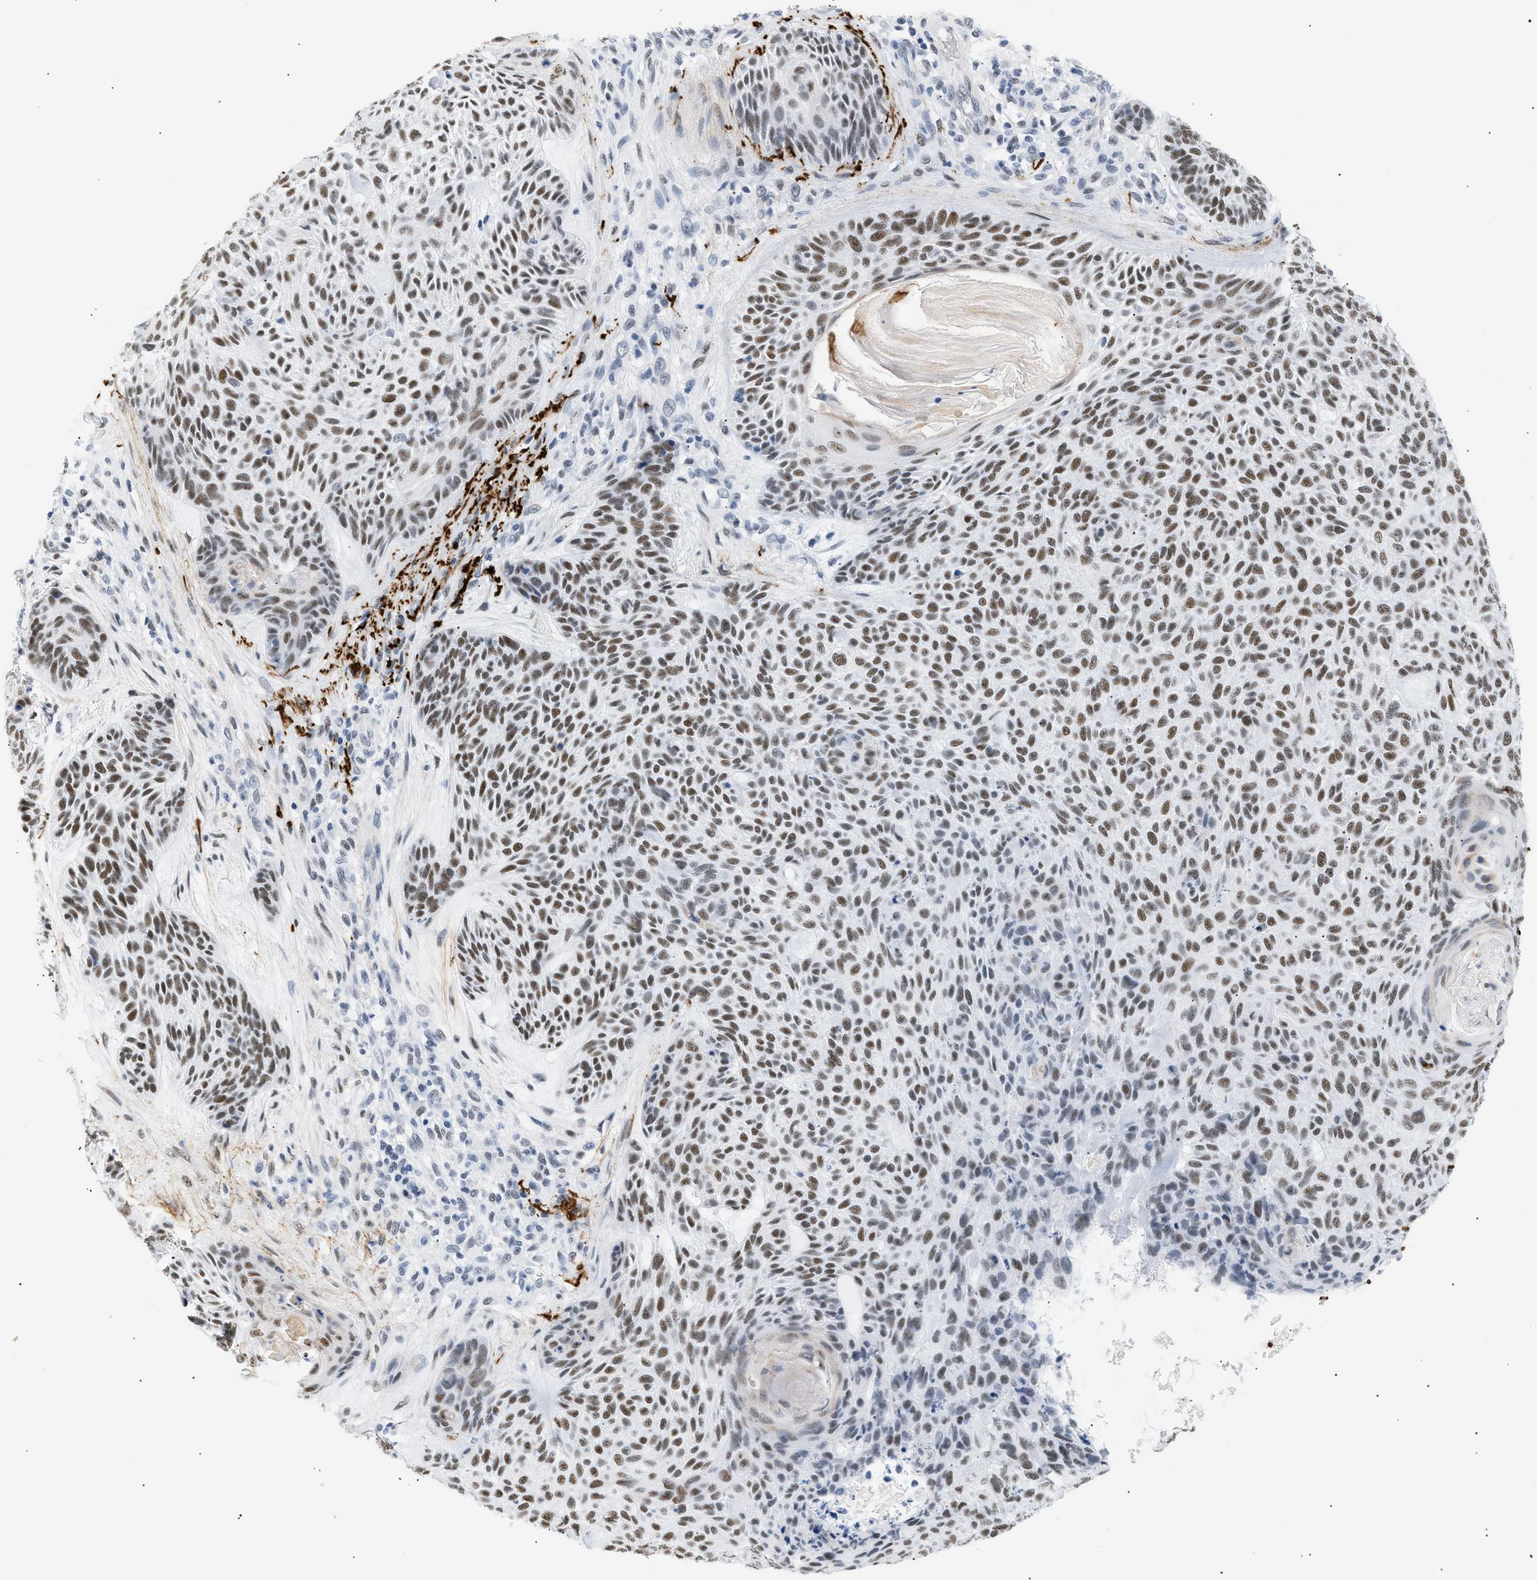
{"staining": {"intensity": "moderate", "quantity": ">75%", "location": "nuclear"}, "tissue": "skin cancer", "cell_type": "Tumor cells", "image_type": "cancer", "snomed": [{"axis": "morphology", "description": "Basal cell carcinoma"}, {"axis": "topography", "description": "Skin"}], "caption": "Skin basal cell carcinoma tissue exhibits moderate nuclear positivity in about >75% of tumor cells, visualized by immunohistochemistry.", "gene": "ELN", "patient": {"sex": "male", "age": 55}}